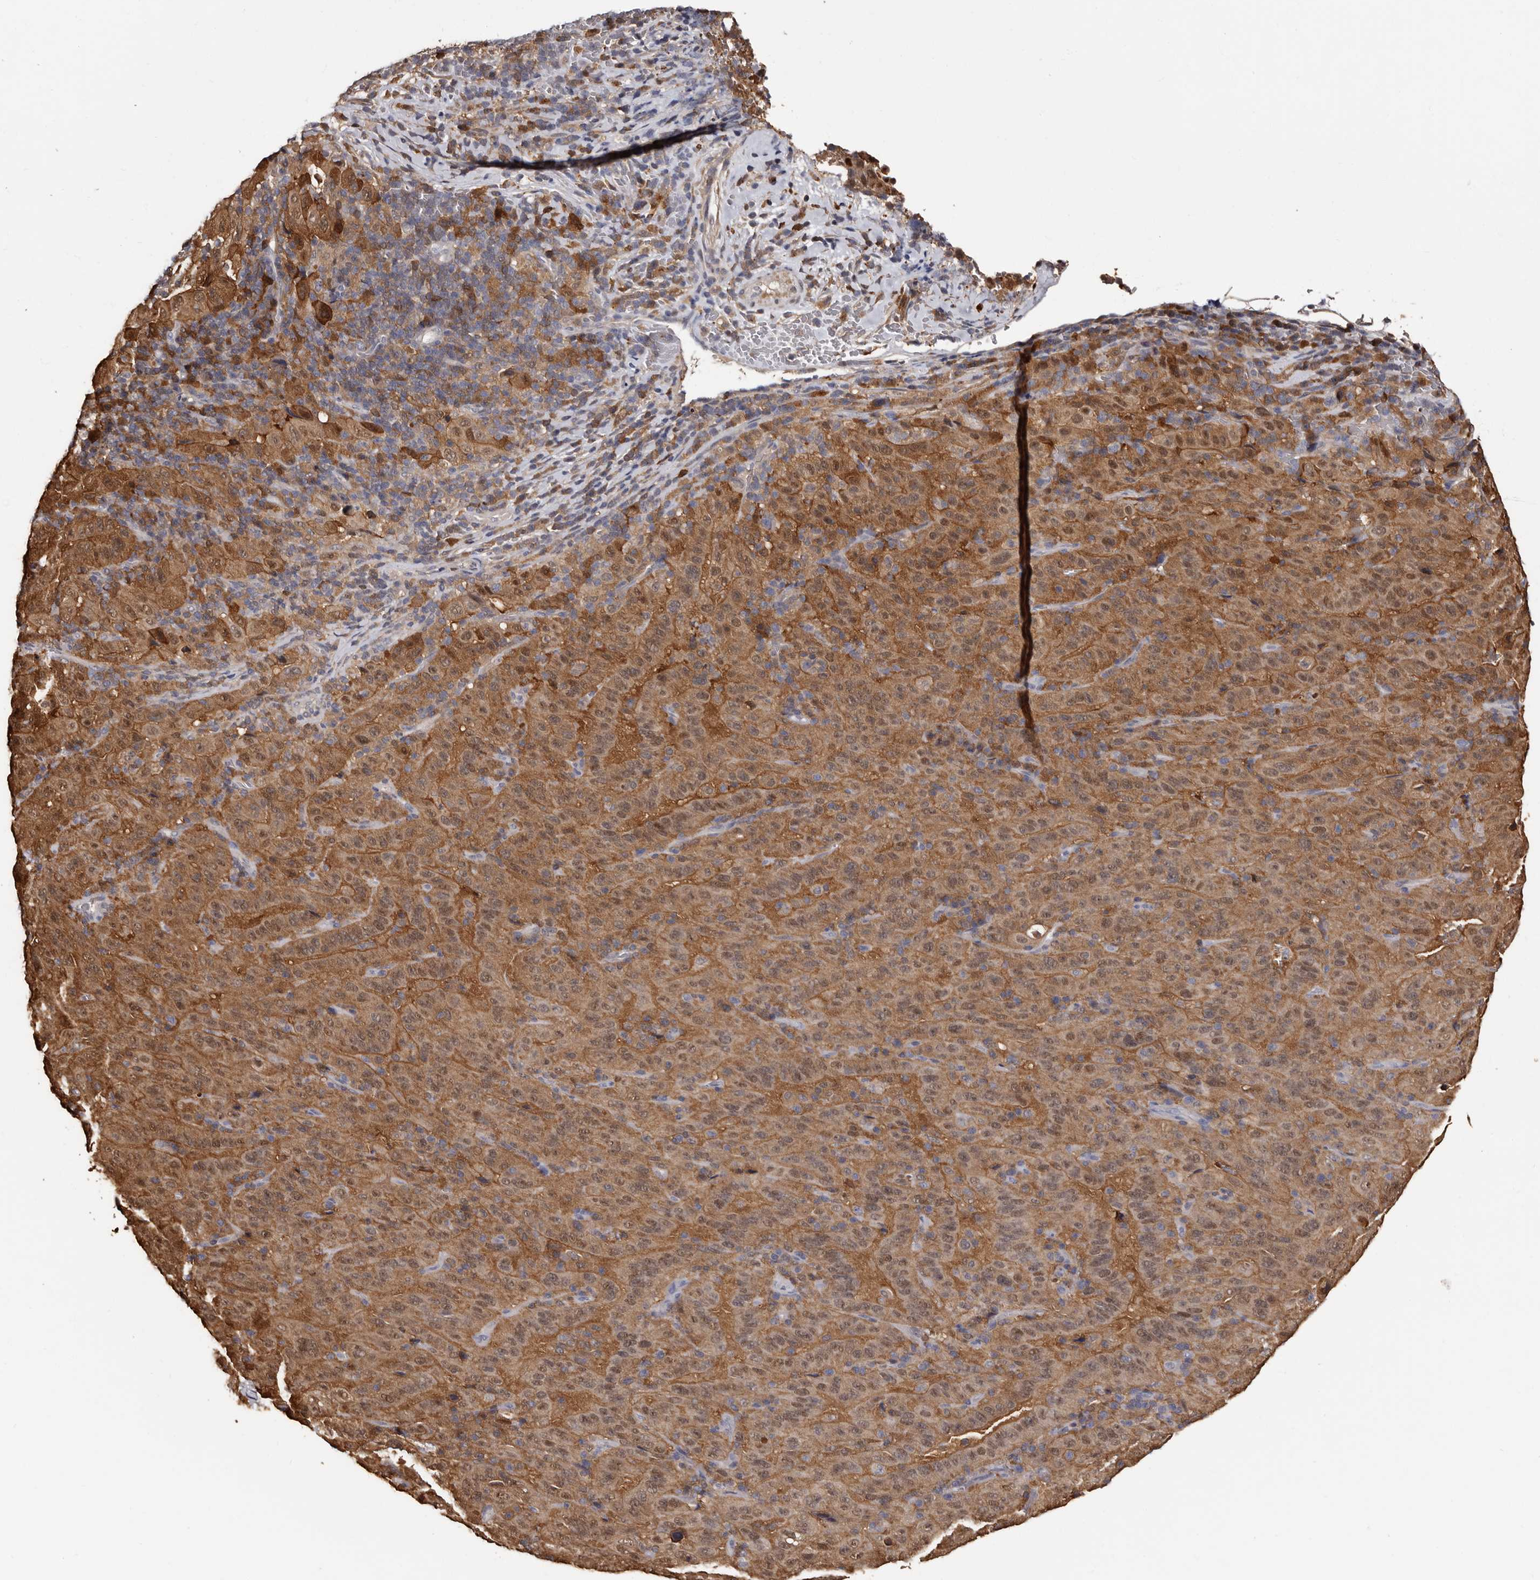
{"staining": {"intensity": "moderate", "quantity": ">75%", "location": "cytoplasmic/membranous,nuclear"}, "tissue": "pancreatic cancer", "cell_type": "Tumor cells", "image_type": "cancer", "snomed": [{"axis": "morphology", "description": "Adenocarcinoma, NOS"}, {"axis": "topography", "description": "Pancreas"}], "caption": "Immunohistochemistry (IHC) (DAB (3,3'-diaminobenzidine)) staining of human pancreatic adenocarcinoma demonstrates moderate cytoplasmic/membranous and nuclear protein expression in about >75% of tumor cells.", "gene": "DNPH1", "patient": {"sex": "male", "age": 63}}